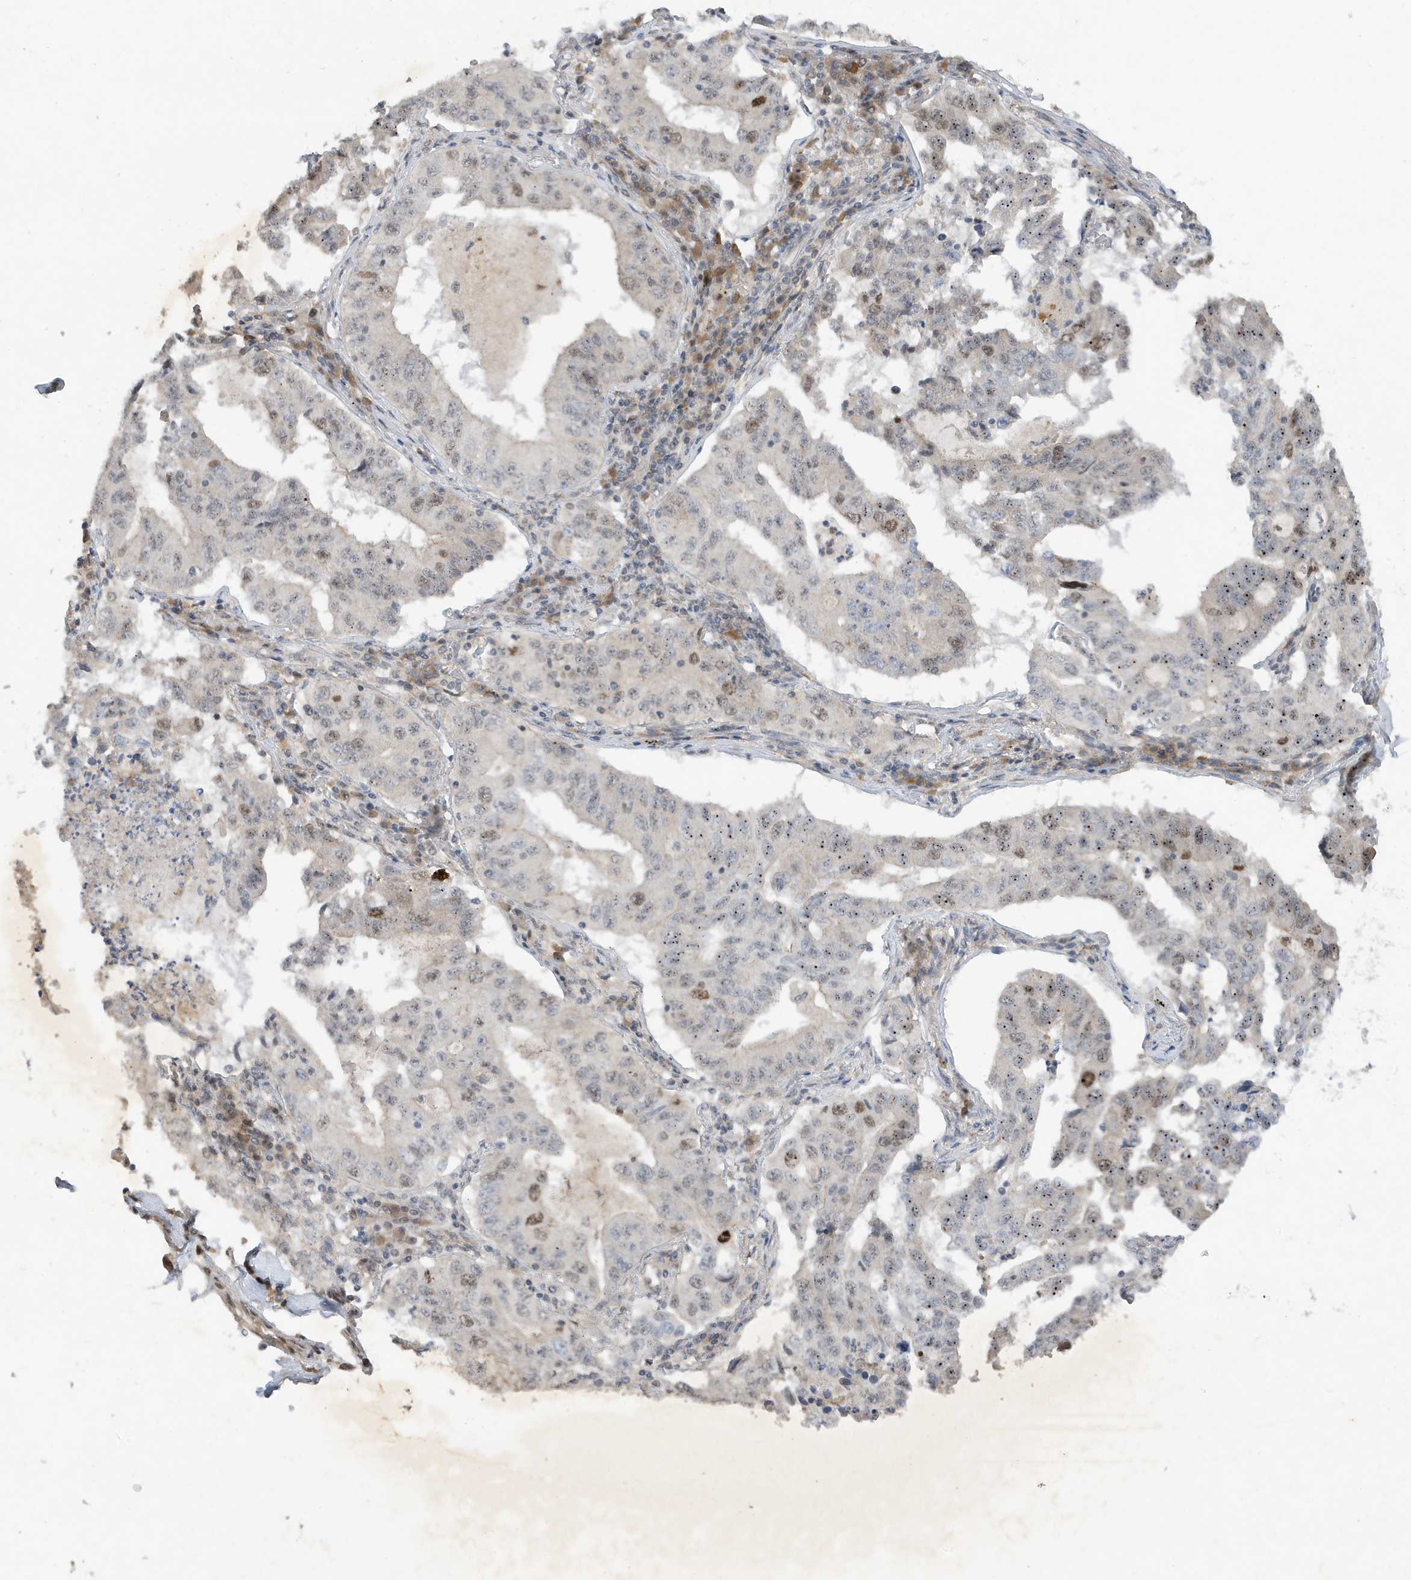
{"staining": {"intensity": "moderate", "quantity": "<25%", "location": "cytoplasmic/membranous,nuclear"}, "tissue": "lung cancer", "cell_type": "Tumor cells", "image_type": "cancer", "snomed": [{"axis": "morphology", "description": "Adenocarcinoma, NOS"}, {"axis": "topography", "description": "Lung"}], "caption": "There is low levels of moderate cytoplasmic/membranous and nuclear positivity in tumor cells of adenocarcinoma (lung), as demonstrated by immunohistochemical staining (brown color).", "gene": "MAST3", "patient": {"sex": "female", "age": 51}}